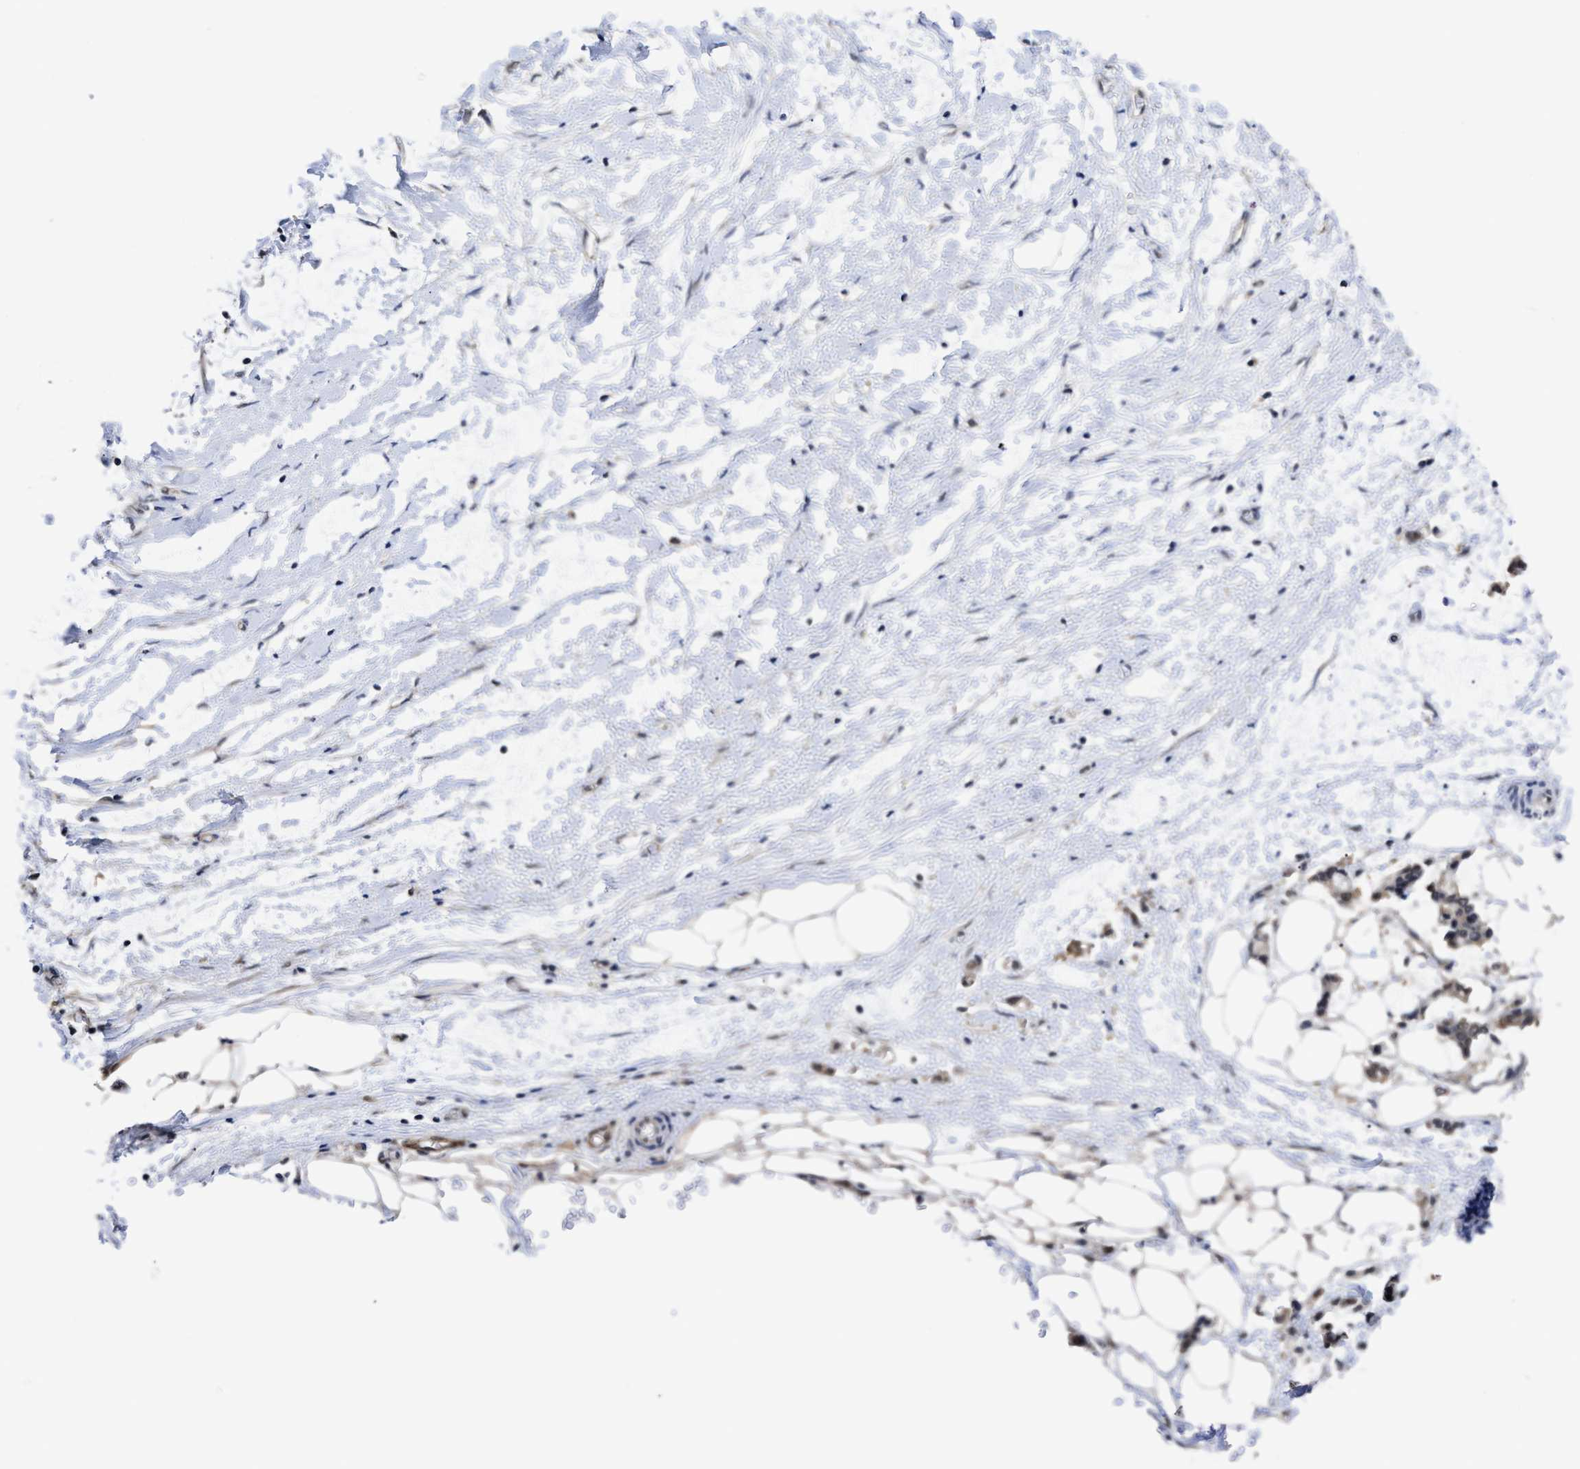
{"staining": {"intensity": "moderate", "quantity": ">75%", "location": "nuclear"}, "tissue": "adipose tissue", "cell_type": "Adipocytes", "image_type": "normal", "snomed": [{"axis": "morphology", "description": "Normal tissue, NOS"}, {"axis": "morphology", "description": "Adenocarcinoma, NOS"}, {"axis": "topography", "description": "Colon"}, {"axis": "topography", "description": "Peripheral nerve tissue"}], "caption": "Adipocytes reveal medium levels of moderate nuclear expression in about >75% of cells in benign human adipose tissue. The protein of interest is shown in brown color, while the nuclei are stained blue.", "gene": "MCOLN2", "patient": {"sex": "male", "age": 14}}